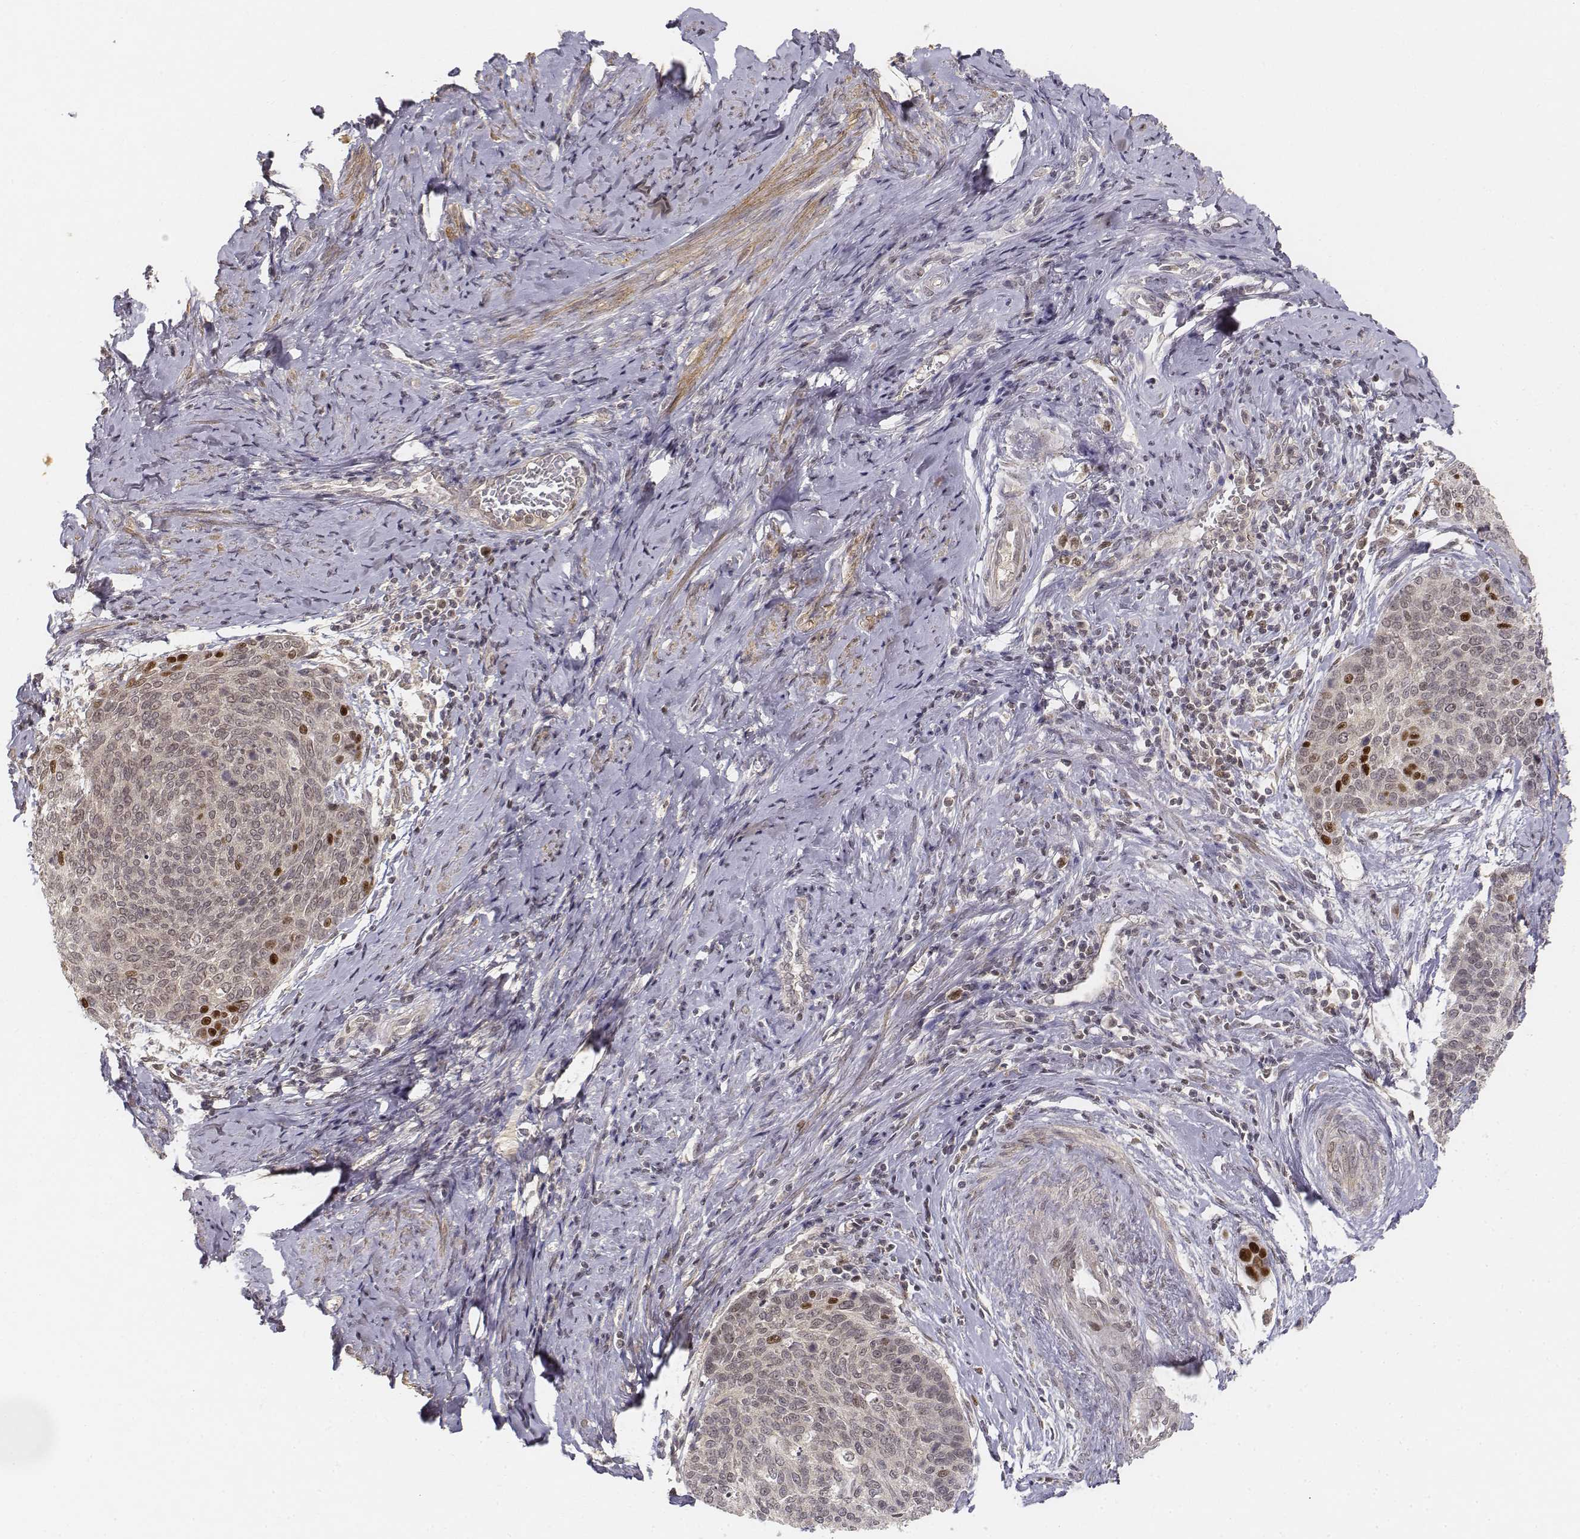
{"staining": {"intensity": "strong", "quantity": "<25%", "location": "nuclear"}, "tissue": "cervical cancer", "cell_type": "Tumor cells", "image_type": "cancer", "snomed": [{"axis": "morphology", "description": "Squamous cell carcinoma, NOS"}, {"axis": "topography", "description": "Cervix"}], "caption": "Immunohistochemical staining of human squamous cell carcinoma (cervical) exhibits medium levels of strong nuclear protein positivity in about <25% of tumor cells.", "gene": "FANCD2", "patient": {"sex": "female", "age": 69}}